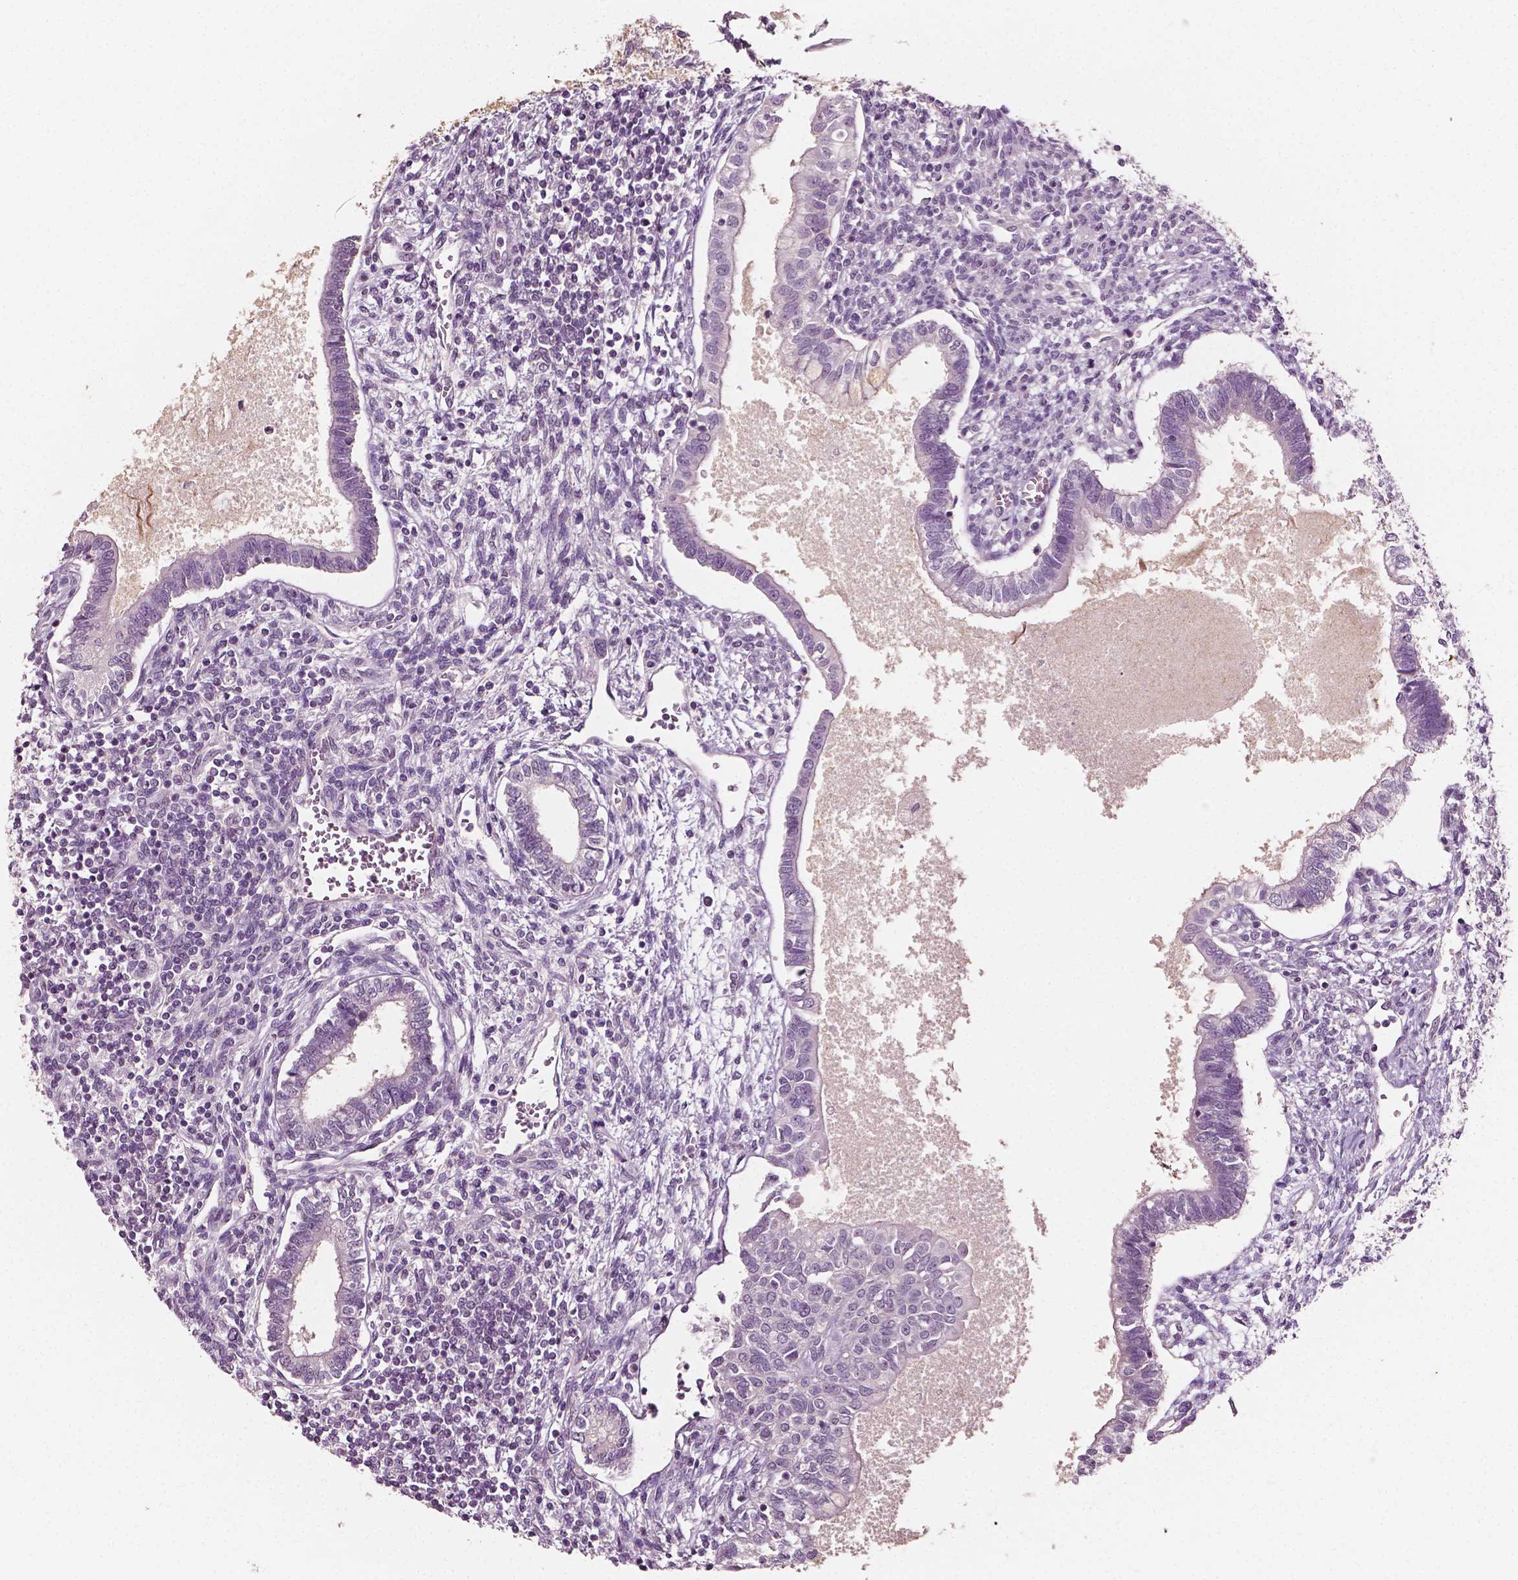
{"staining": {"intensity": "weak", "quantity": "<25%", "location": "cytoplasmic/membranous"}, "tissue": "testis cancer", "cell_type": "Tumor cells", "image_type": "cancer", "snomed": [{"axis": "morphology", "description": "Carcinoma, Embryonal, NOS"}, {"axis": "topography", "description": "Testis"}], "caption": "Protein analysis of testis cancer displays no significant positivity in tumor cells.", "gene": "PLA2R1", "patient": {"sex": "male", "age": 37}}